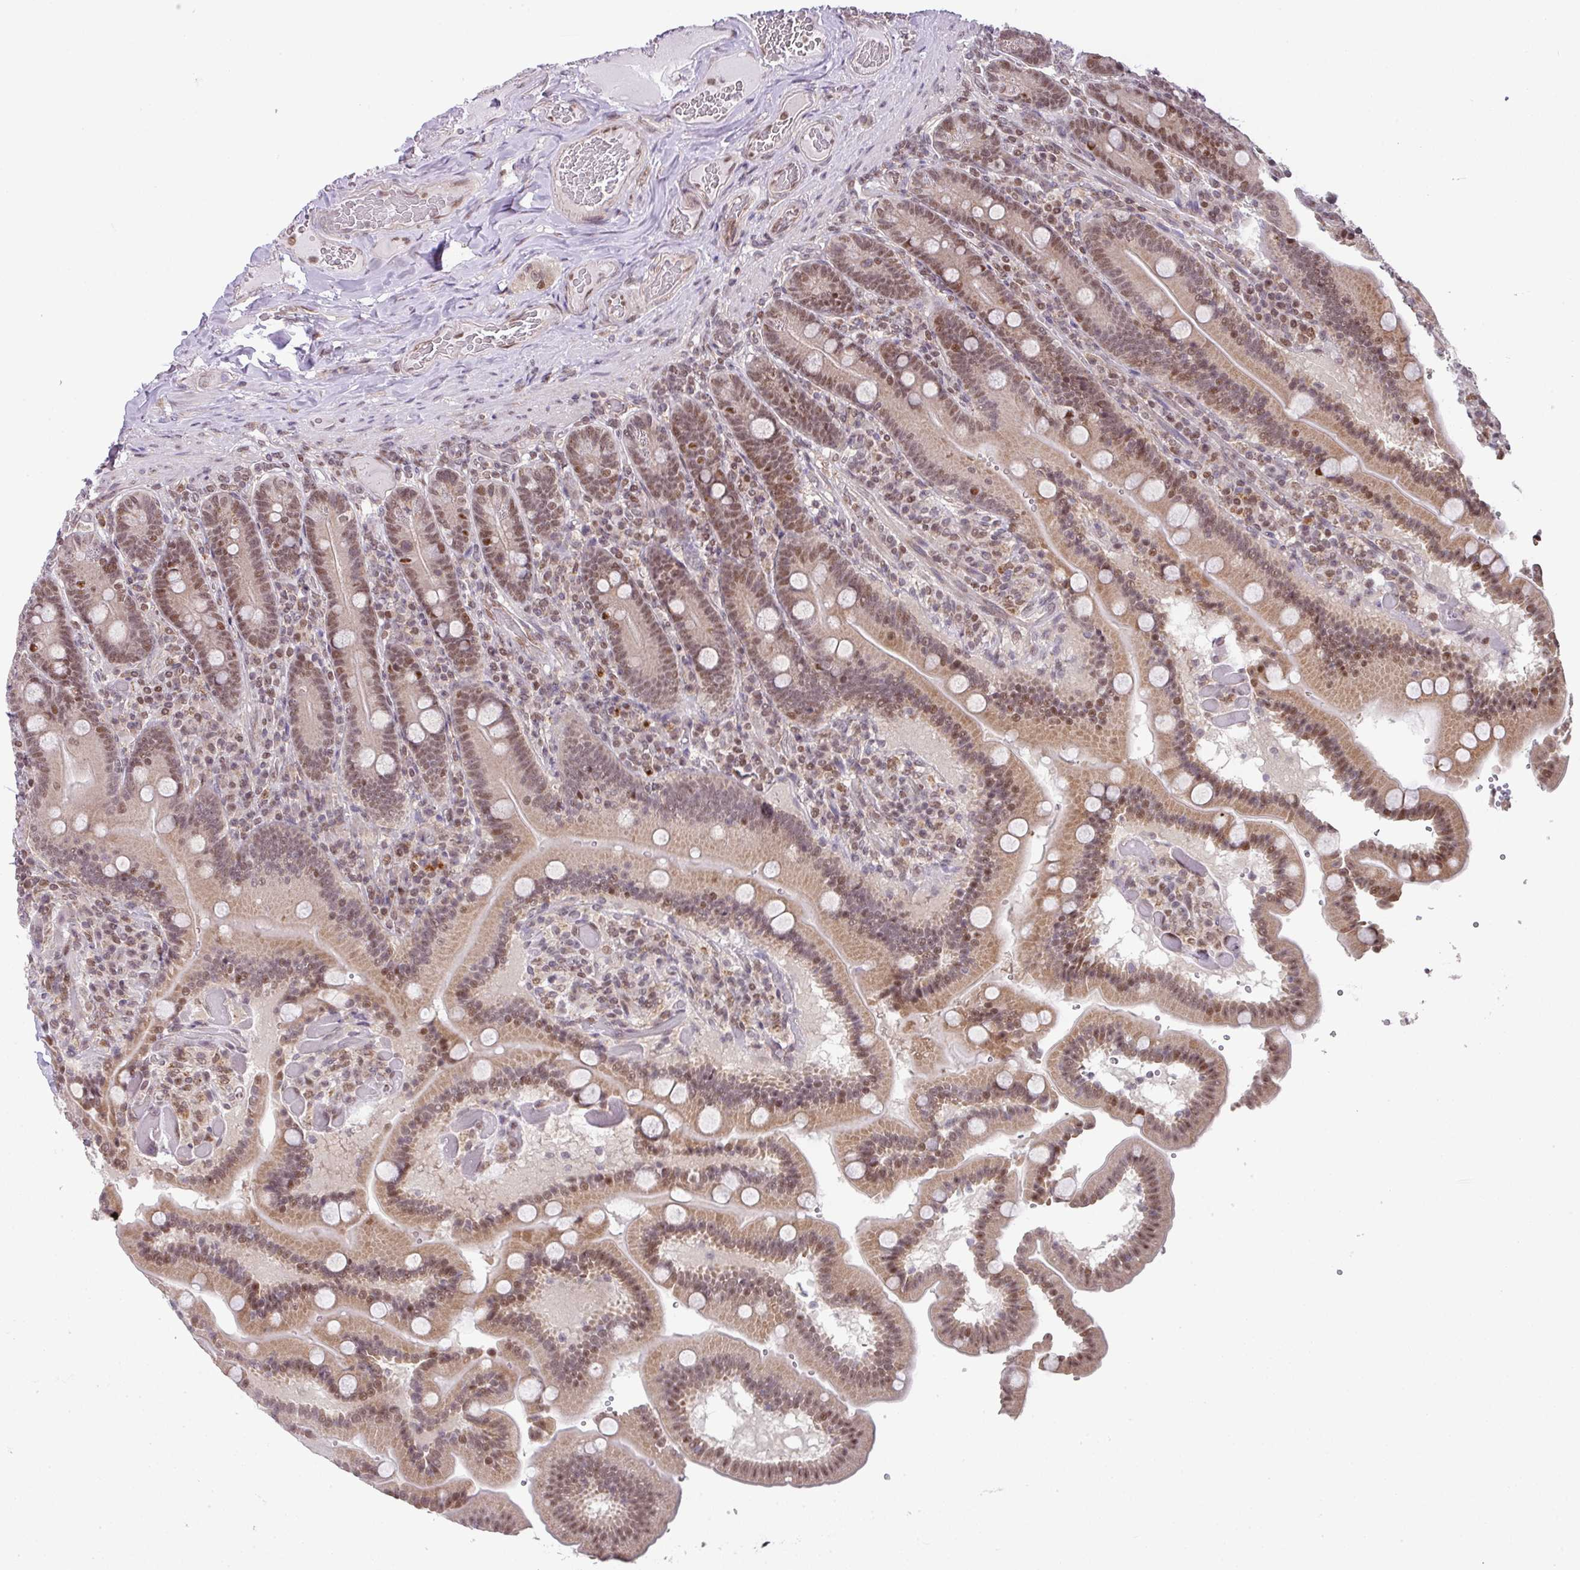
{"staining": {"intensity": "moderate", "quantity": ">75%", "location": "cytoplasmic/membranous,nuclear"}, "tissue": "duodenum", "cell_type": "Glandular cells", "image_type": "normal", "snomed": [{"axis": "morphology", "description": "Normal tissue, NOS"}, {"axis": "topography", "description": "Duodenum"}], "caption": "Duodenum stained with a brown dye exhibits moderate cytoplasmic/membranous,nuclear positive staining in approximately >75% of glandular cells.", "gene": "PLK1", "patient": {"sex": "female", "age": 62}}